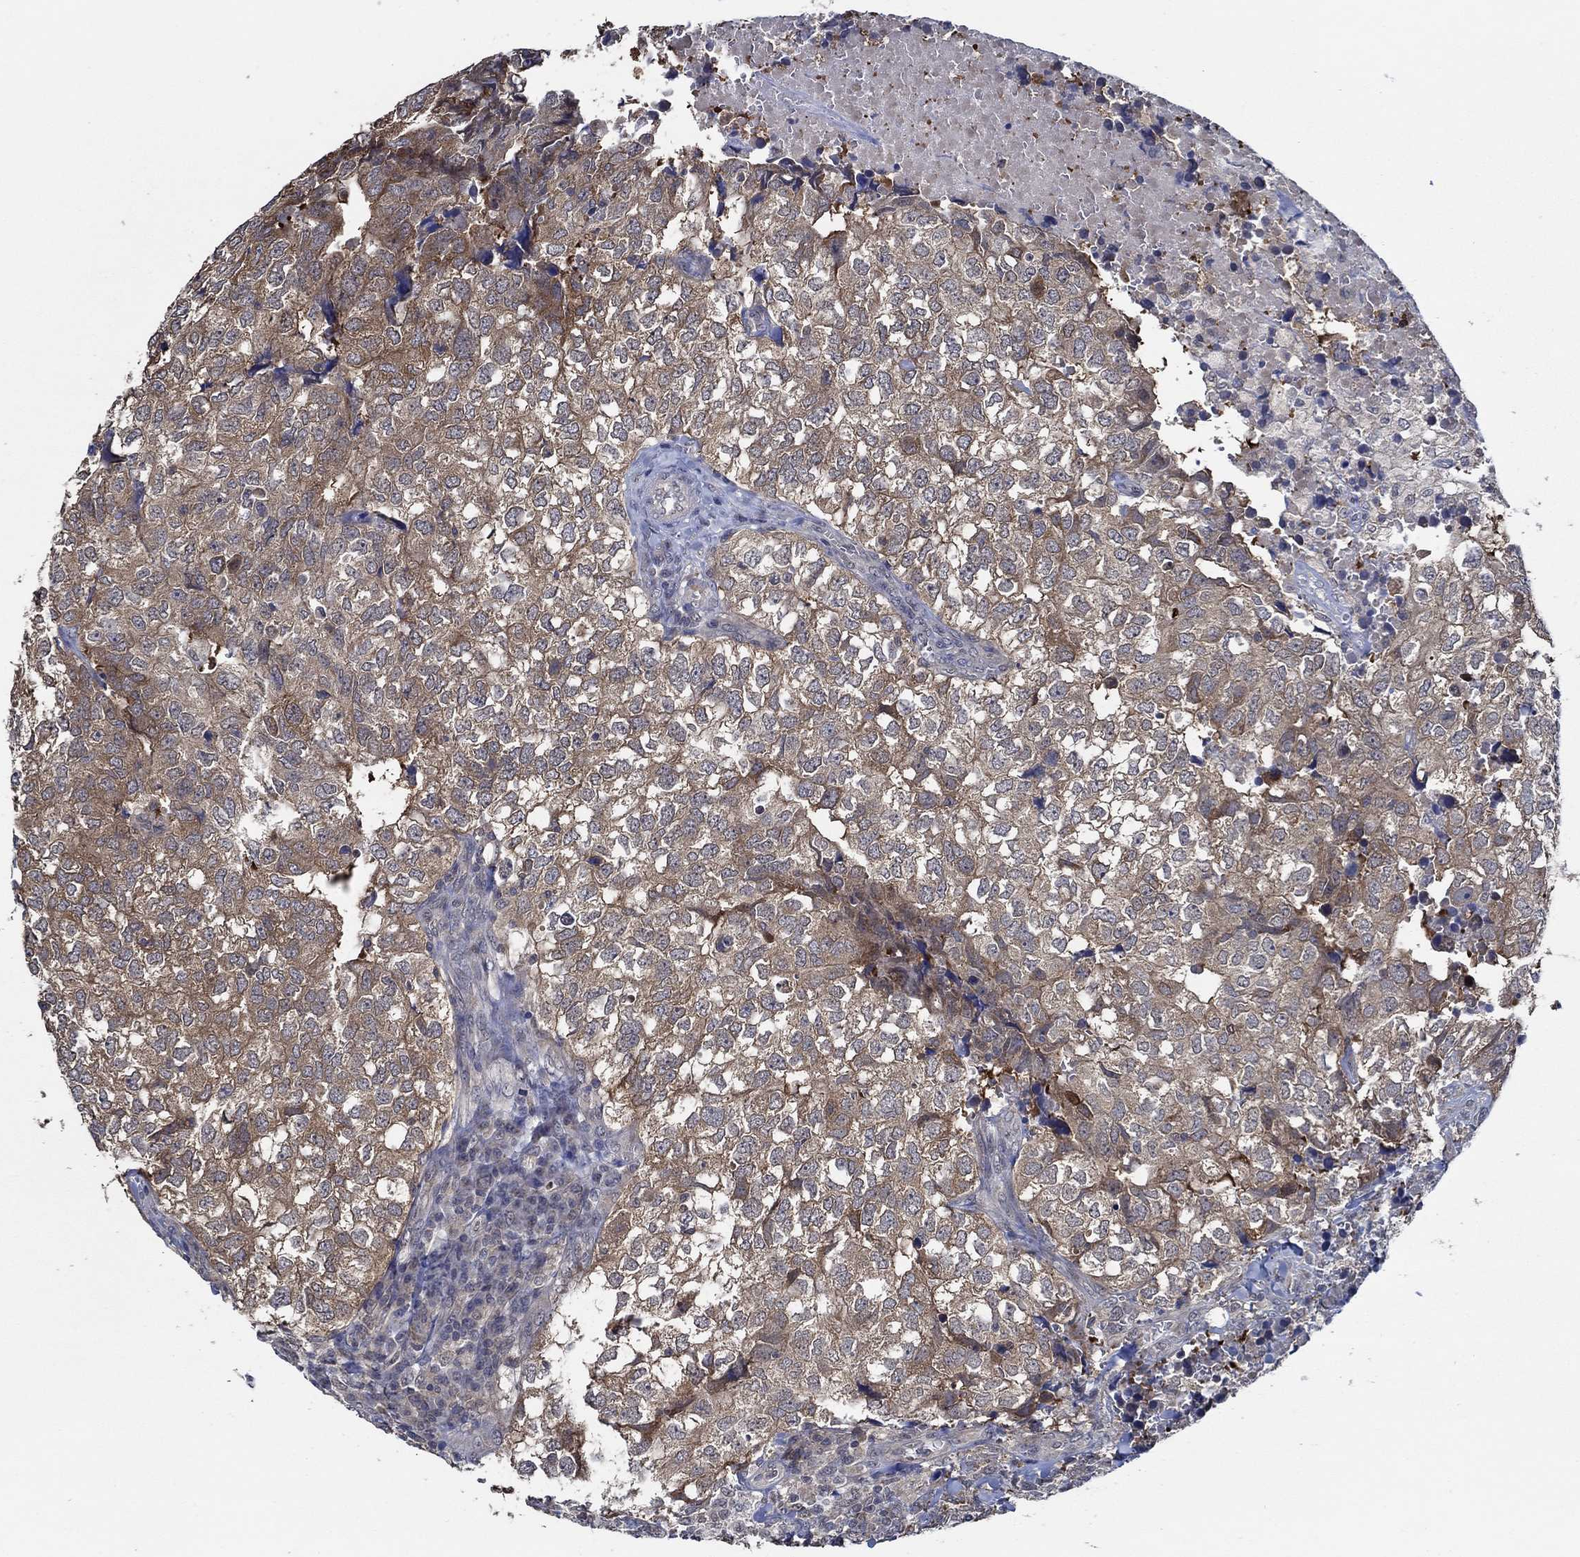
{"staining": {"intensity": "moderate", "quantity": "25%-75%", "location": "cytoplasmic/membranous"}, "tissue": "breast cancer", "cell_type": "Tumor cells", "image_type": "cancer", "snomed": [{"axis": "morphology", "description": "Duct carcinoma"}, {"axis": "topography", "description": "Breast"}], "caption": "Immunohistochemical staining of infiltrating ductal carcinoma (breast) reveals medium levels of moderate cytoplasmic/membranous expression in approximately 25%-75% of tumor cells. (Stains: DAB (3,3'-diaminobenzidine) in brown, nuclei in blue, Microscopy: brightfield microscopy at high magnification).", "gene": "DACT1", "patient": {"sex": "female", "age": 30}}